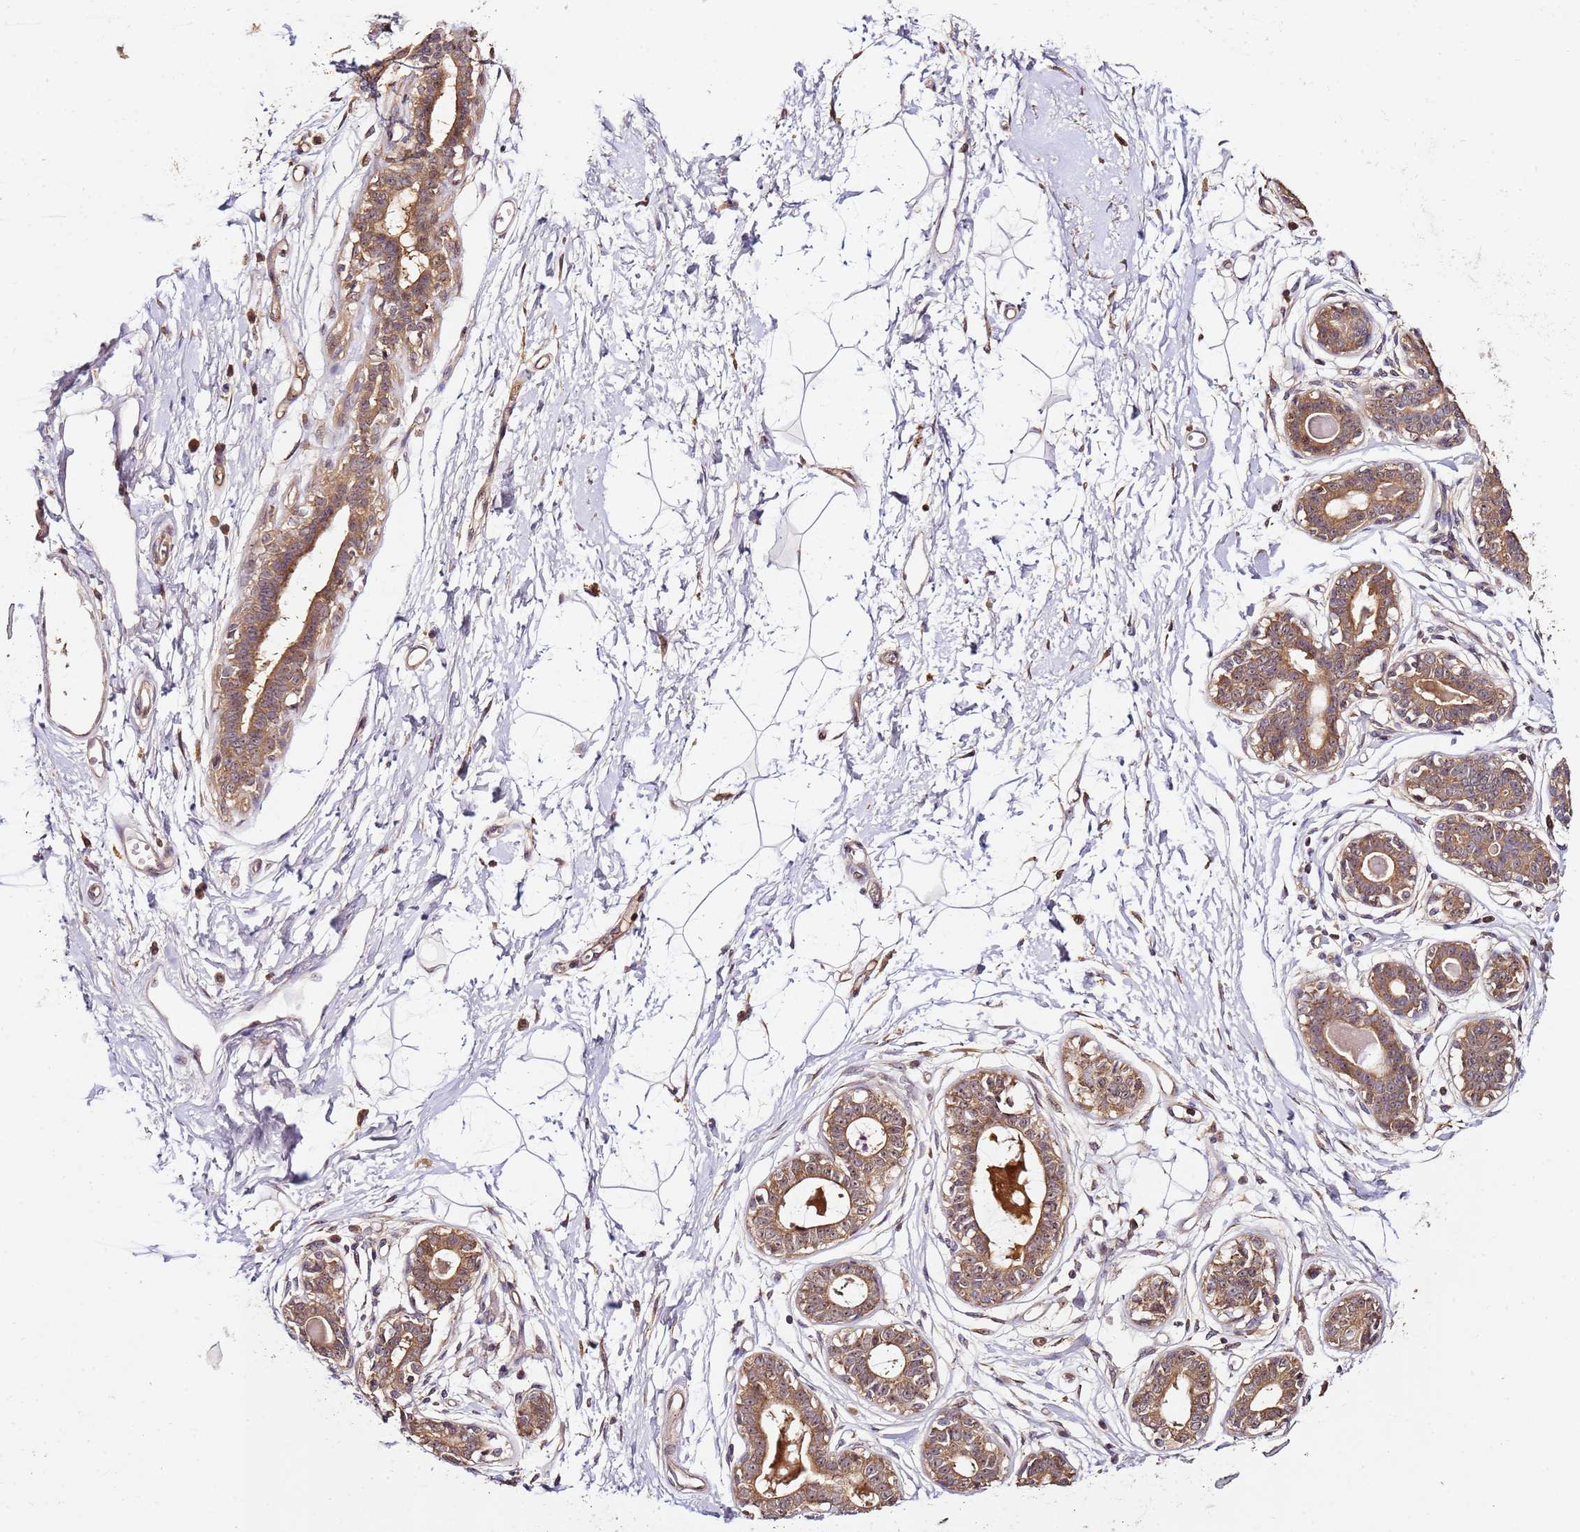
{"staining": {"intensity": "moderate", "quantity": "<25%", "location": "cytoplasmic/membranous"}, "tissue": "breast", "cell_type": "Adipocytes", "image_type": "normal", "snomed": [{"axis": "morphology", "description": "Normal tissue, NOS"}, {"axis": "topography", "description": "Breast"}], "caption": "Normal breast reveals moderate cytoplasmic/membranous expression in approximately <25% of adipocytes, visualized by immunohistochemistry.", "gene": "DDX27", "patient": {"sex": "female", "age": 45}}